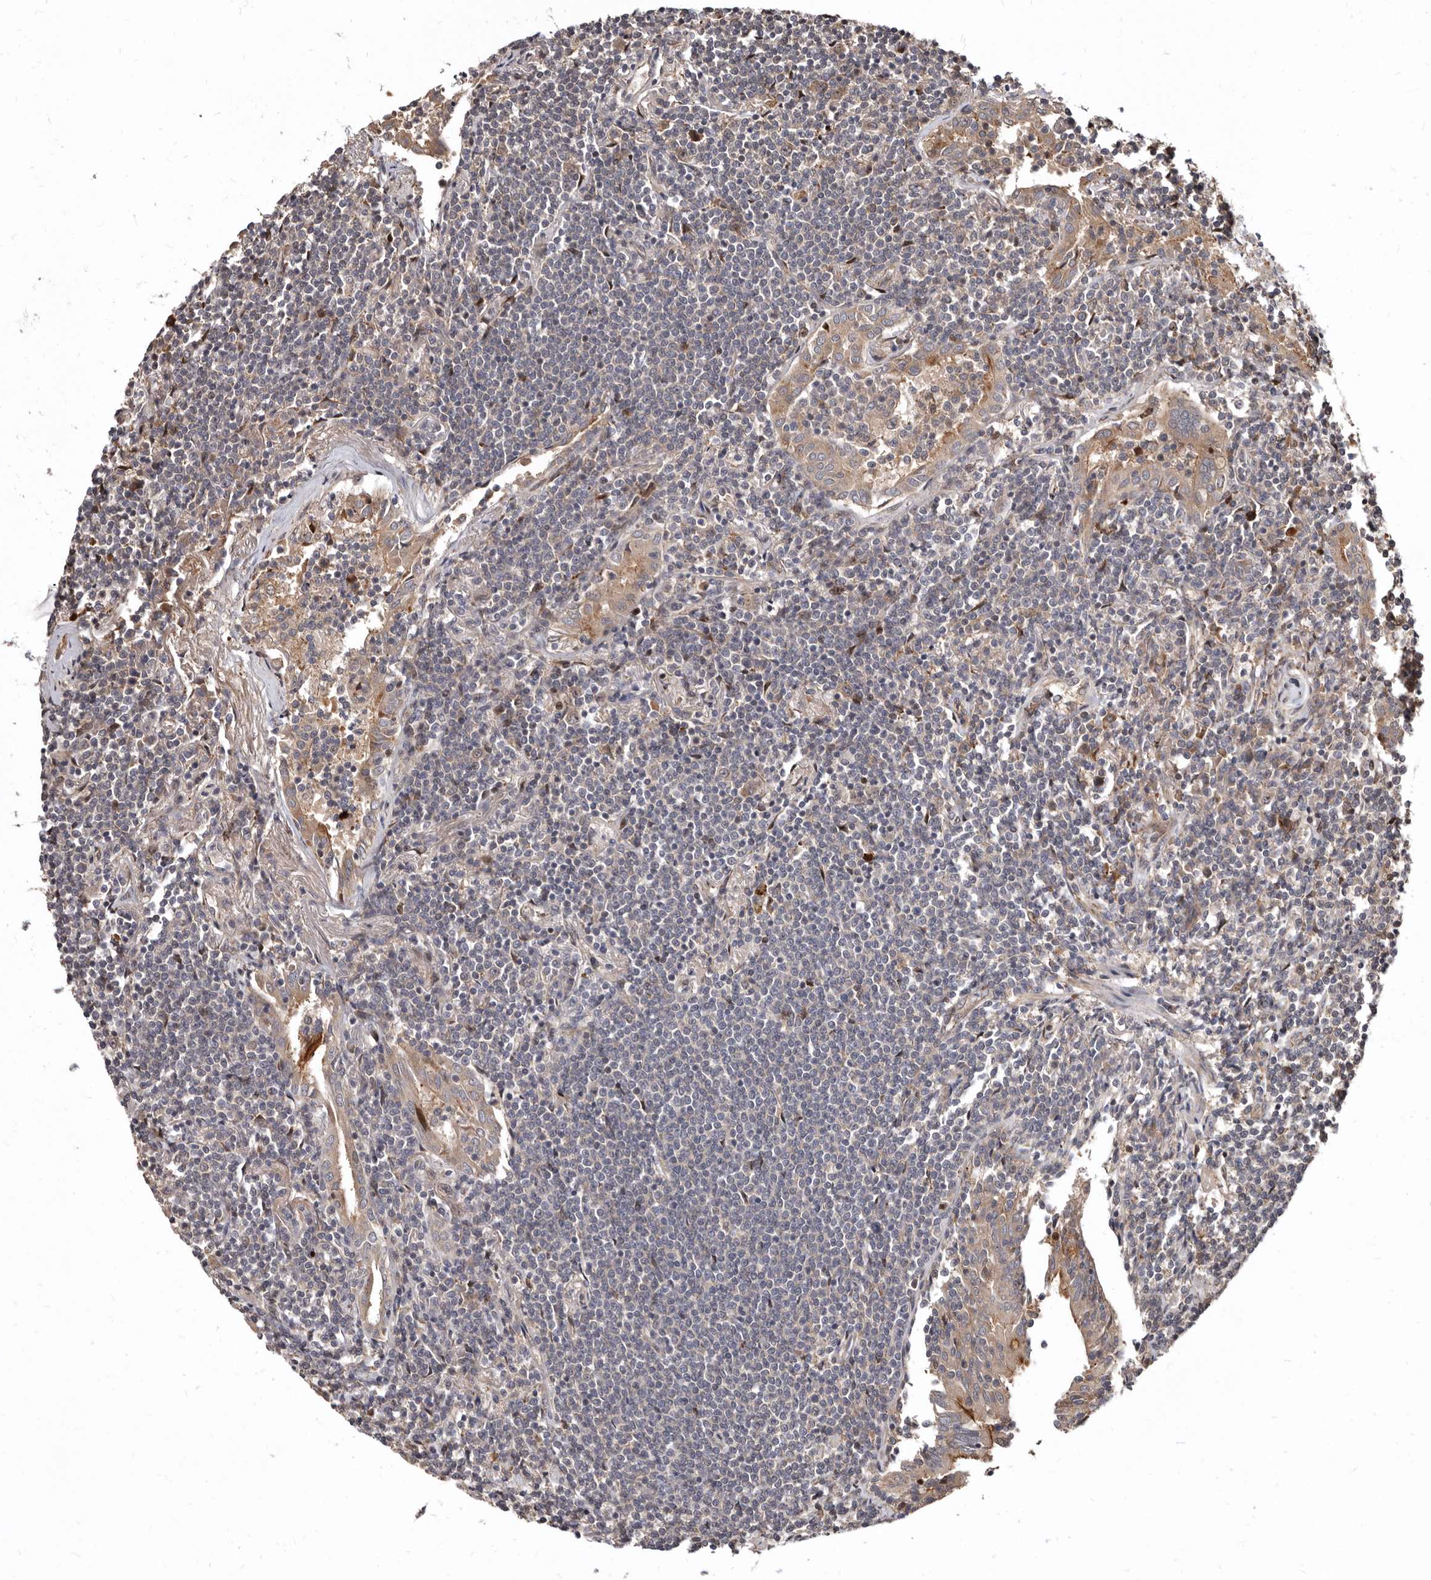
{"staining": {"intensity": "negative", "quantity": "none", "location": "none"}, "tissue": "lymphoma", "cell_type": "Tumor cells", "image_type": "cancer", "snomed": [{"axis": "morphology", "description": "Malignant lymphoma, non-Hodgkin's type, Low grade"}, {"axis": "topography", "description": "Lung"}], "caption": "High magnification brightfield microscopy of low-grade malignant lymphoma, non-Hodgkin's type stained with DAB (3,3'-diaminobenzidine) (brown) and counterstained with hematoxylin (blue): tumor cells show no significant staining. The staining is performed using DAB (3,3'-diaminobenzidine) brown chromogen with nuclei counter-stained in using hematoxylin.", "gene": "WEE2", "patient": {"sex": "female", "age": 71}}